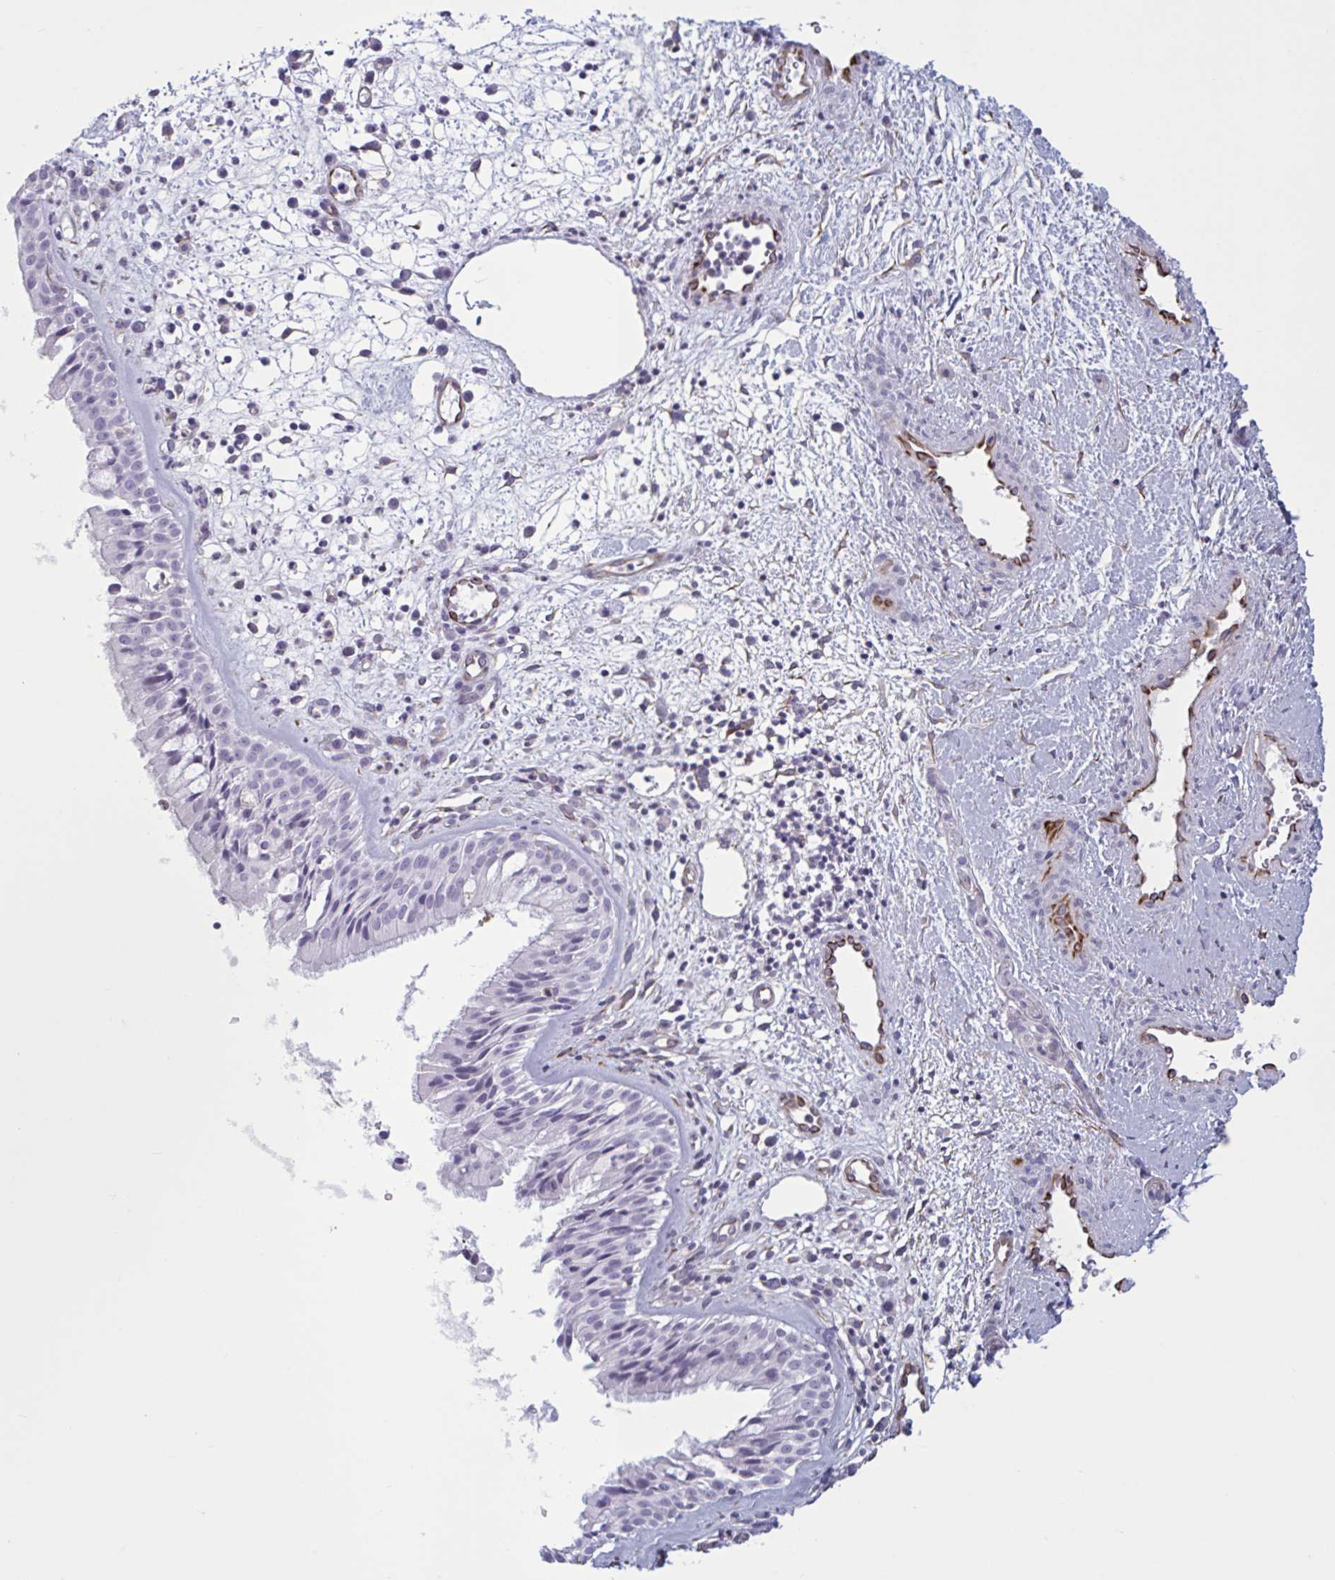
{"staining": {"intensity": "negative", "quantity": "none", "location": "none"}, "tissue": "nasopharynx", "cell_type": "Respiratory epithelial cells", "image_type": "normal", "snomed": [{"axis": "morphology", "description": "Normal tissue, NOS"}, {"axis": "topography", "description": "Nasopharynx"}], "caption": "Photomicrograph shows no significant protein positivity in respiratory epithelial cells of normal nasopharynx. (DAB (3,3'-diaminobenzidine) immunohistochemistry (IHC) with hematoxylin counter stain).", "gene": "OR1L3", "patient": {"sex": "male", "age": 65}}